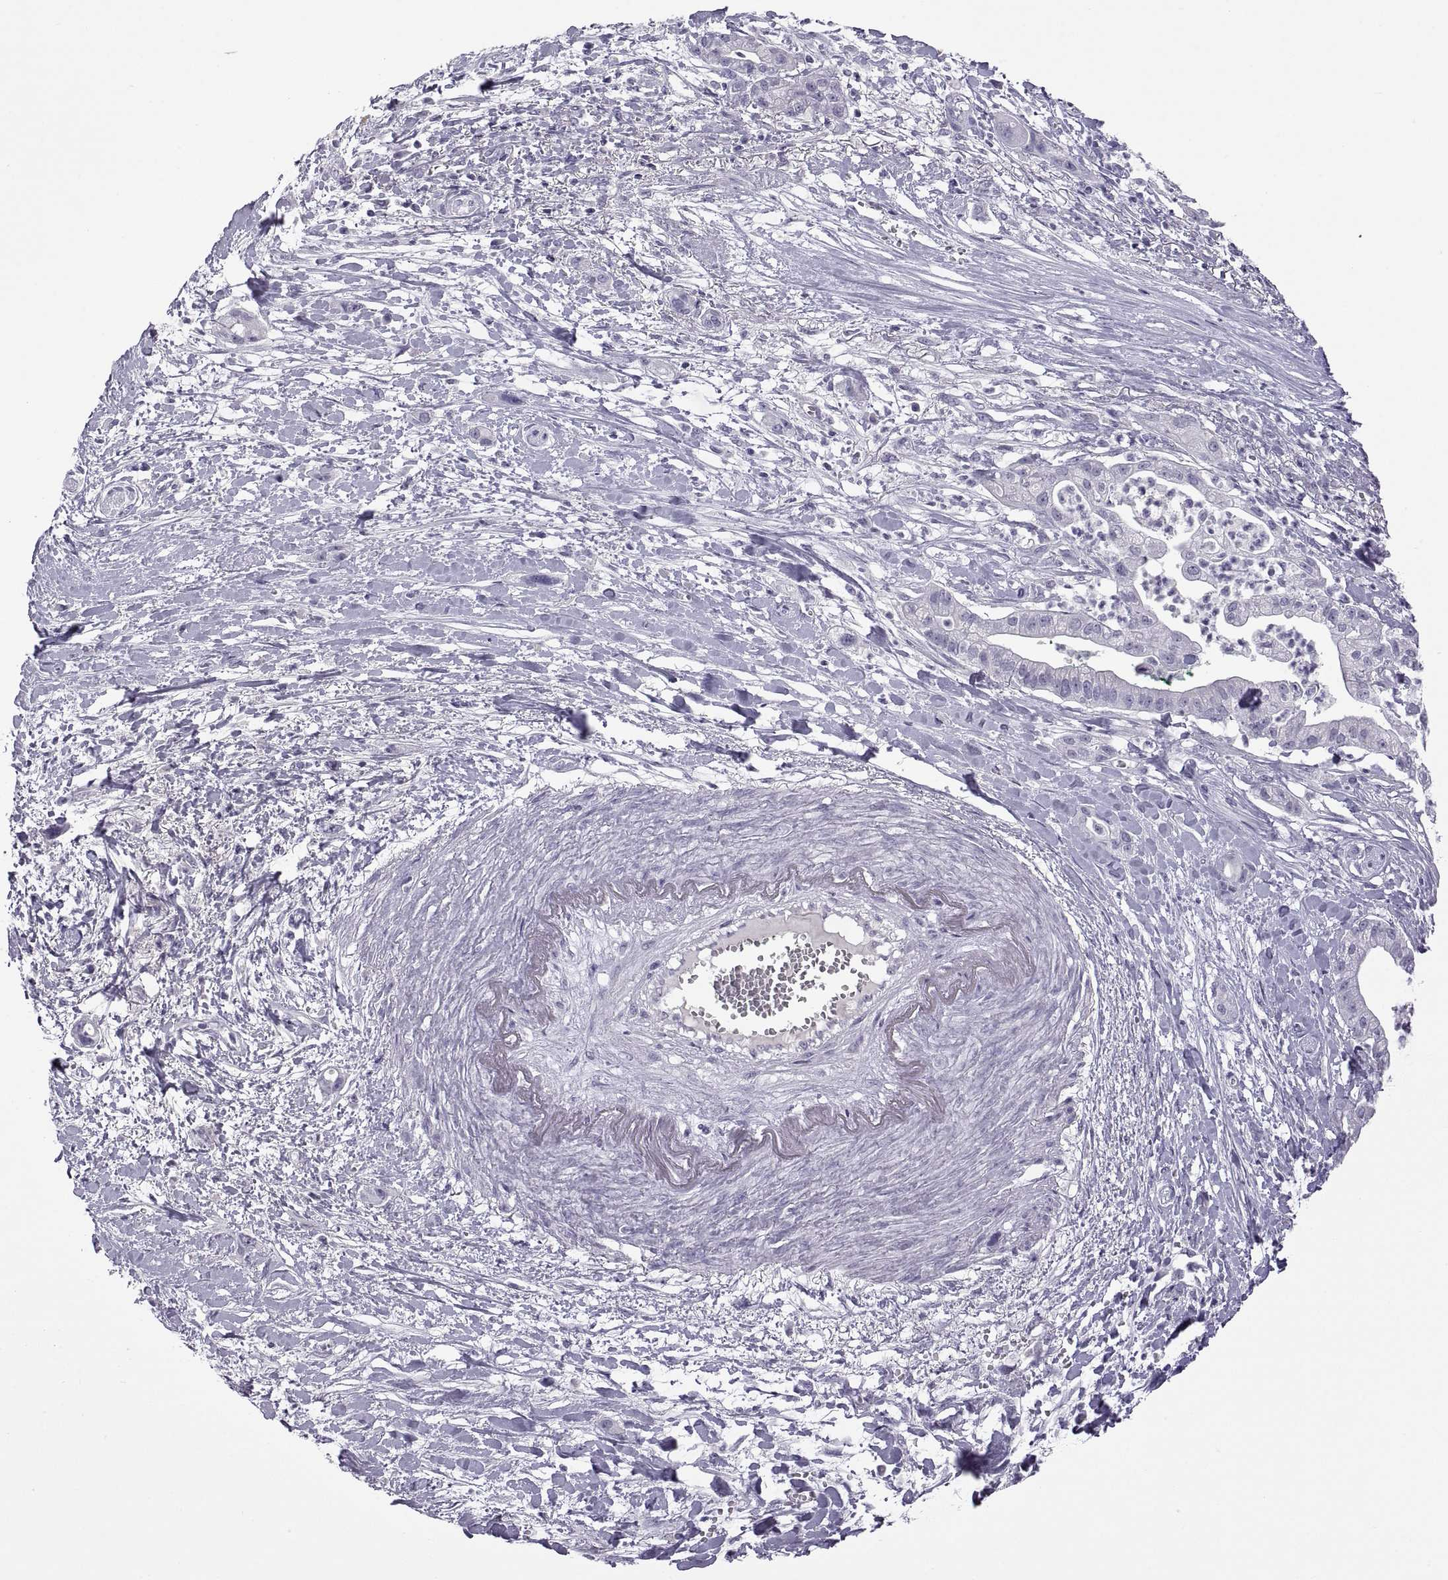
{"staining": {"intensity": "negative", "quantity": "none", "location": "none"}, "tissue": "pancreatic cancer", "cell_type": "Tumor cells", "image_type": "cancer", "snomed": [{"axis": "morphology", "description": "Normal tissue, NOS"}, {"axis": "morphology", "description": "Adenocarcinoma, NOS"}, {"axis": "topography", "description": "Lymph node"}, {"axis": "topography", "description": "Pancreas"}], "caption": "The IHC image has no significant expression in tumor cells of pancreatic cancer (adenocarcinoma) tissue. (Brightfield microscopy of DAB (3,3'-diaminobenzidine) immunohistochemistry at high magnification).", "gene": "RDM1", "patient": {"sex": "female", "age": 58}}